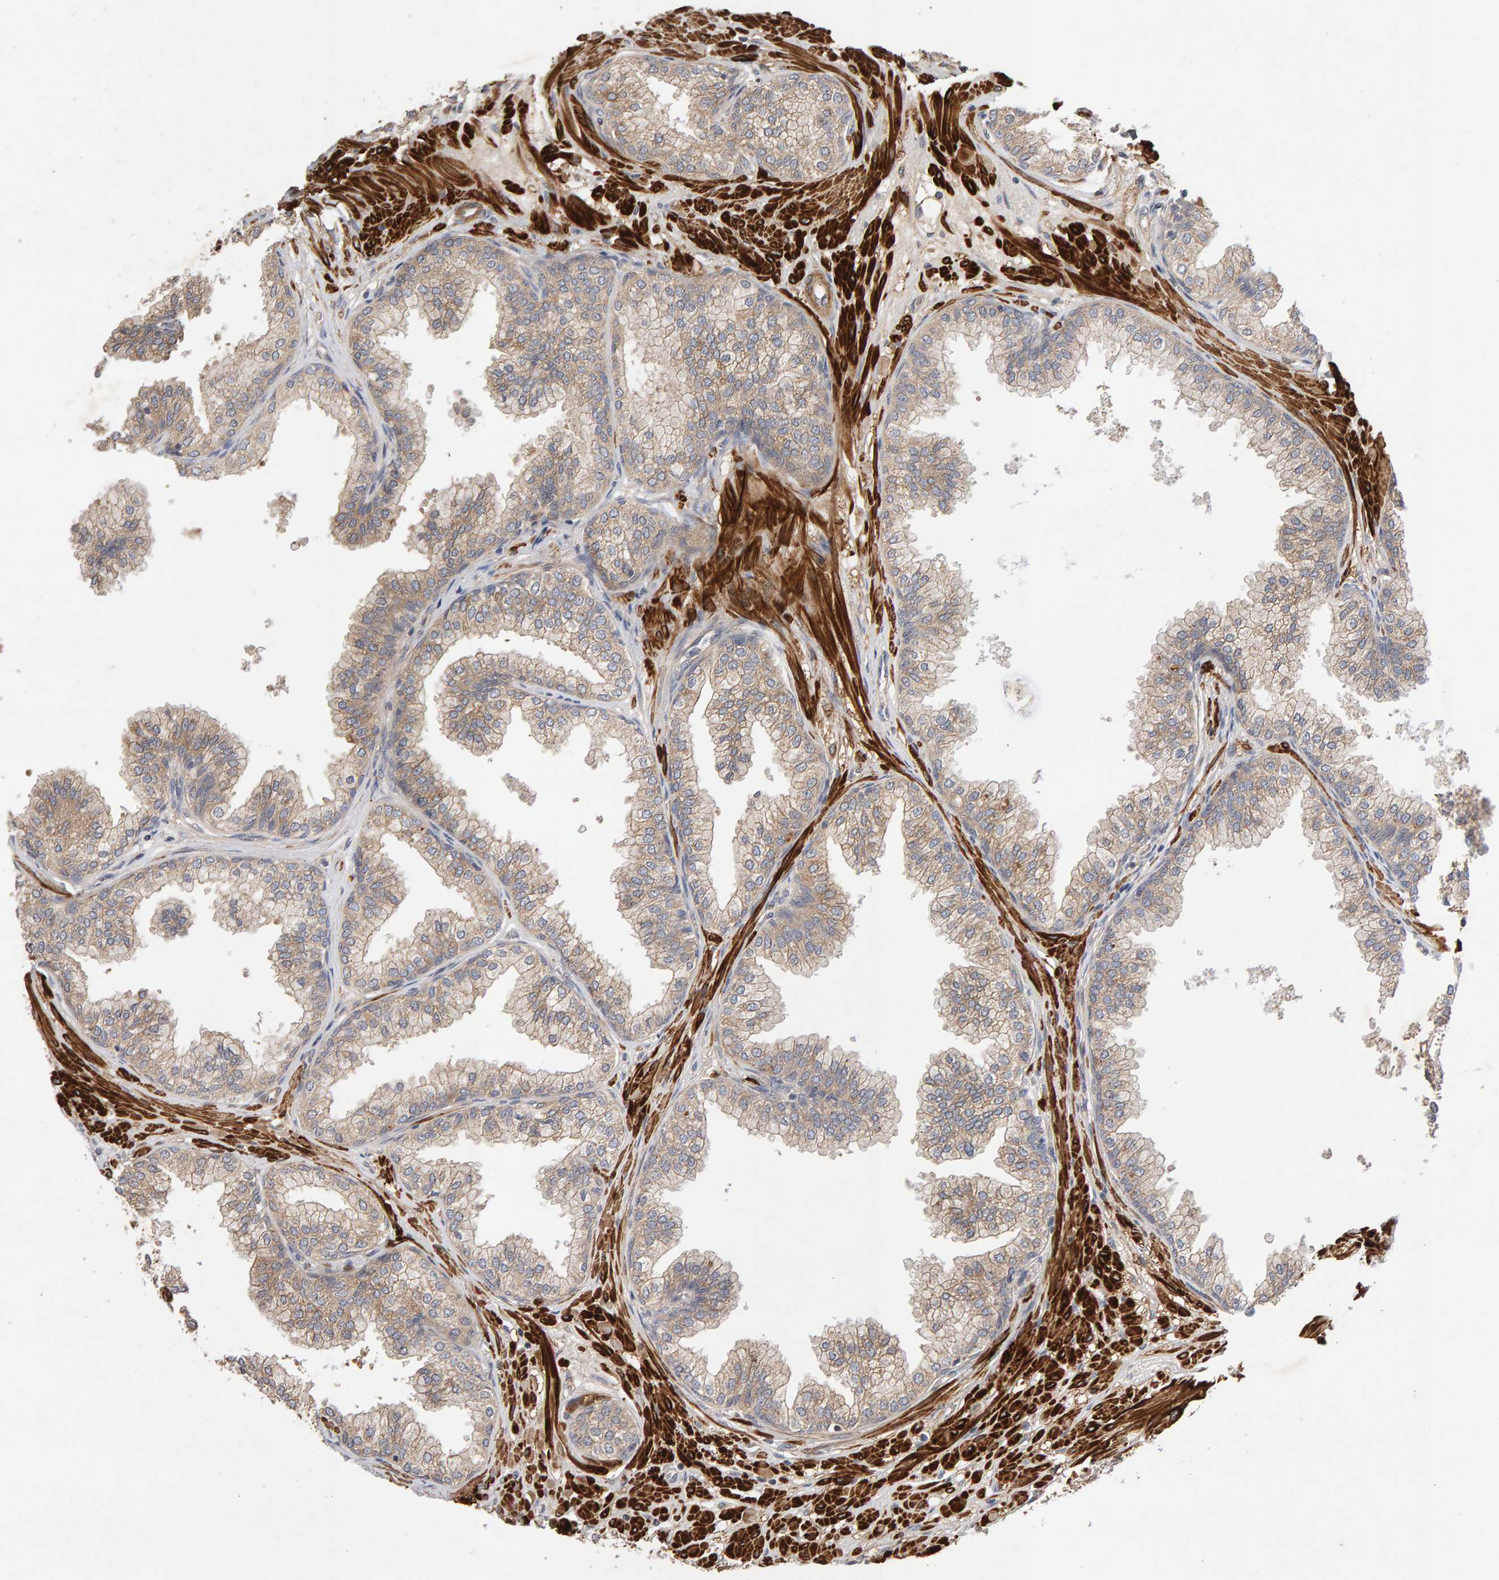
{"staining": {"intensity": "weak", "quantity": ">75%", "location": "cytoplasmic/membranous"}, "tissue": "prostate", "cell_type": "Glandular cells", "image_type": "normal", "snomed": [{"axis": "morphology", "description": "Normal tissue, NOS"}, {"axis": "morphology", "description": "Urothelial carcinoma, Low grade"}, {"axis": "topography", "description": "Urinary bladder"}, {"axis": "topography", "description": "Prostate"}], "caption": "Brown immunohistochemical staining in benign prostate reveals weak cytoplasmic/membranous staining in about >75% of glandular cells.", "gene": "RNF19A", "patient": {"sex": "male", "age": 60}}